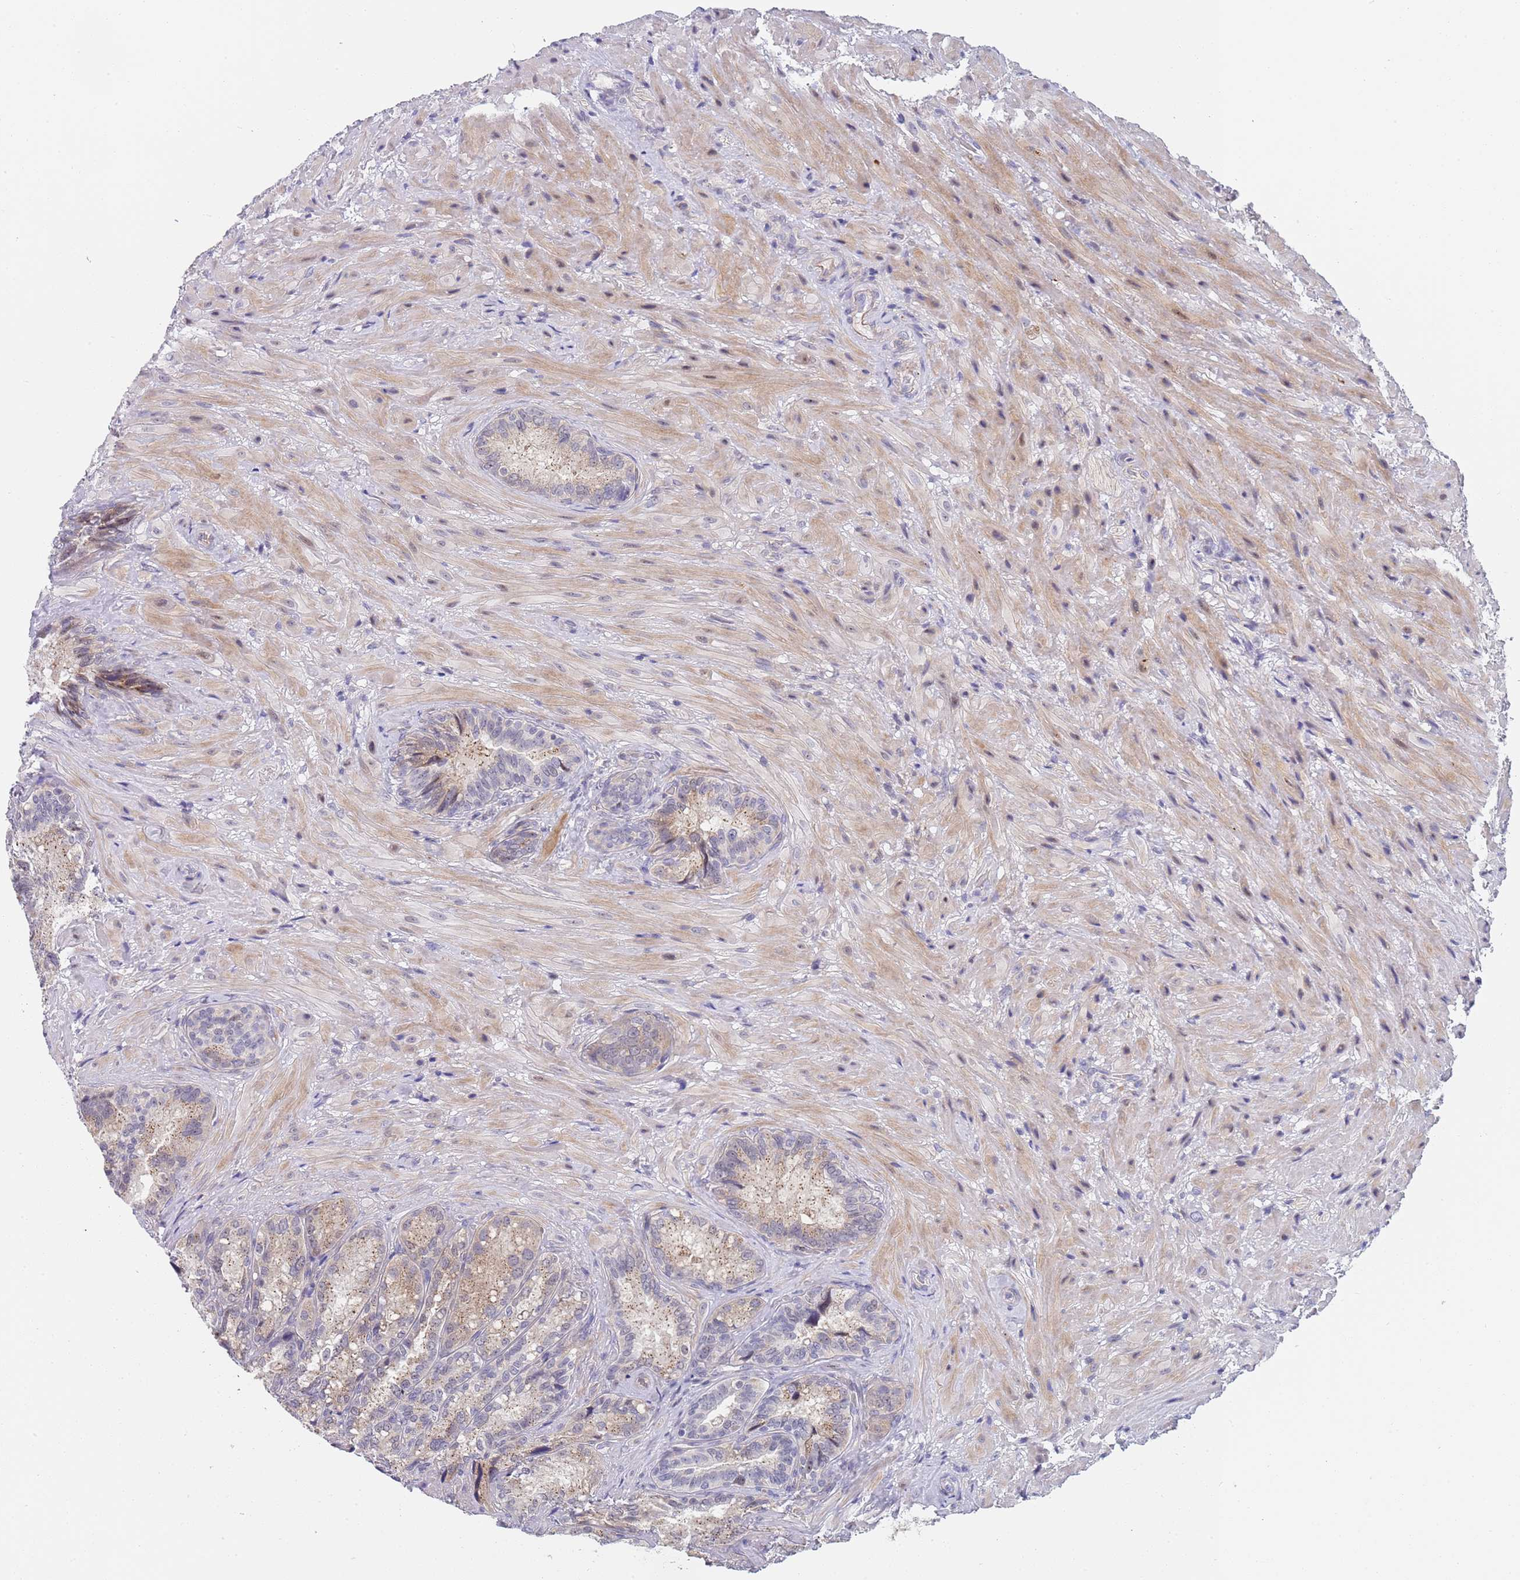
{"staining": {"intensity": "weak", "quantity": "<25%", "location": "cytoplasmic/membranous"}, "tissue": "seminal vesicle", "cell_type": "Glandular cells", "image_type": "normal", "snomed": [{"axis": "morphology", "description": "Normal tissue, NOS"}, {"axis": "topography", "description": "Seminal veicle"}], "caption": "There is no significant expression in glandular cells of seminal vesicle.", "gene": "PLCL2", "patient": {"sex": "male", "age": 62}}